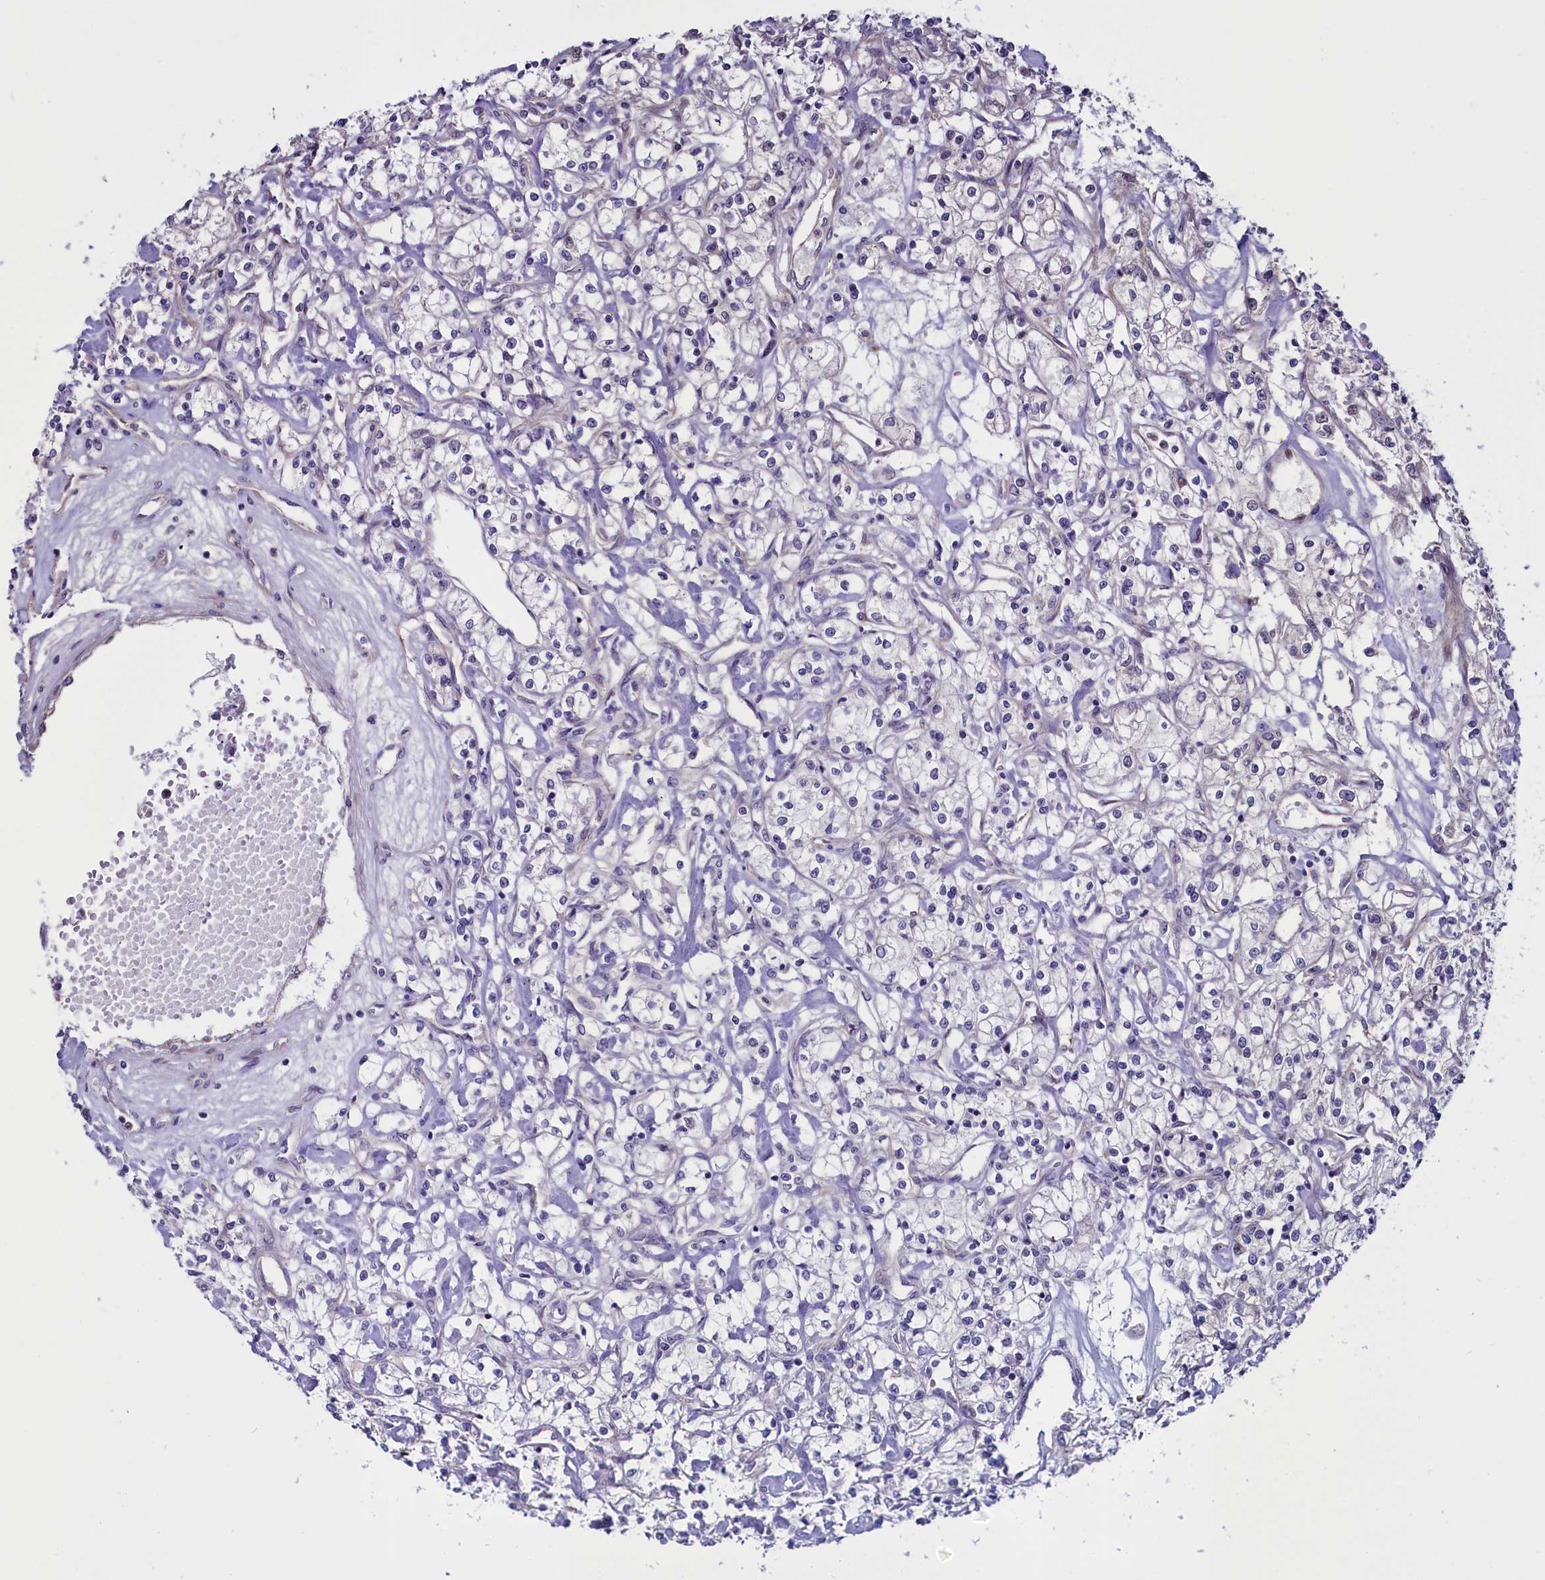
{"staining": {"intensity": "negative", "quantity": "none", "location": "none"}, "tissue": "renal cancer", "cell_type": "Tumor cells", "image_type": "cancer", "snomed": [{"axis": "morphology", "description": "Adenocarcinoma, NOS"}, {"axis": "topography", "description": "Kidney"}], "caption": "A high-resolution micrograph shows immunohistochemistry staining of renal cancer, which reveals no significant expression in tumor cells. Brightfield microscopy of immunohistochemistry stained with DAB (brown) and hematoxylin (blue), captured at high magnification.", "gene": "PDILT", "patient": {"sex": "female", "age": 59}}